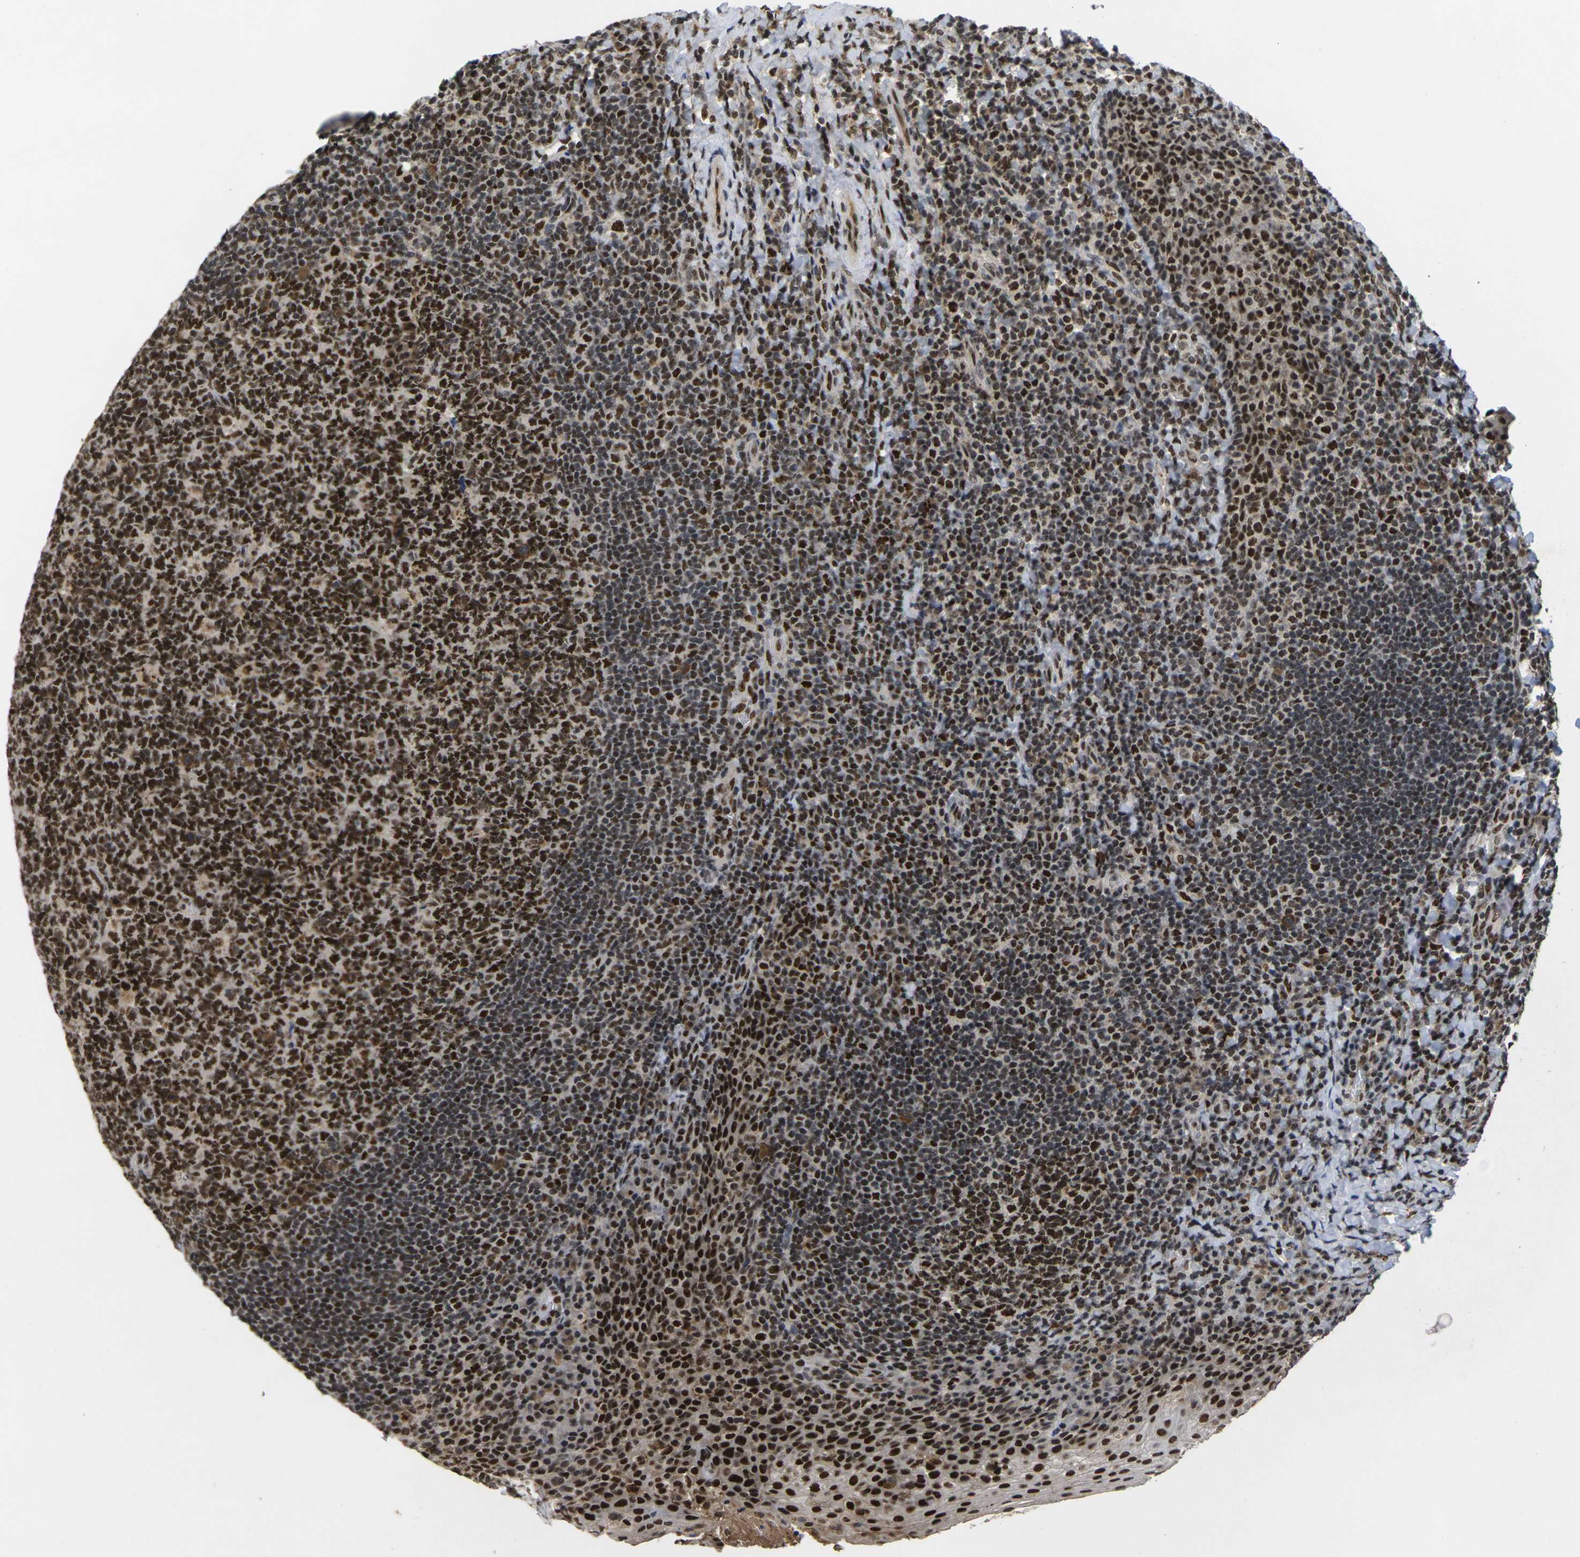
{"staining": {"intensity": "strong", "quantity": ">75%", "location": "nuclear"}, "tissue": "tonsil", "cell_type": "Germinal center cells", "image_type": "normal", "snomed": [{"axis": "morphology", "description": "Normal tissue, NOS"}, {"axis": "topography", "description": "Tonsil"}], "caption": "Germinal center cells reveal high levels of strong nuclear positivity in approximately >75% of cells in benign human tonsil.", "gene": "GTF2E1", "patient": {"sex": "male", "age": 17}}